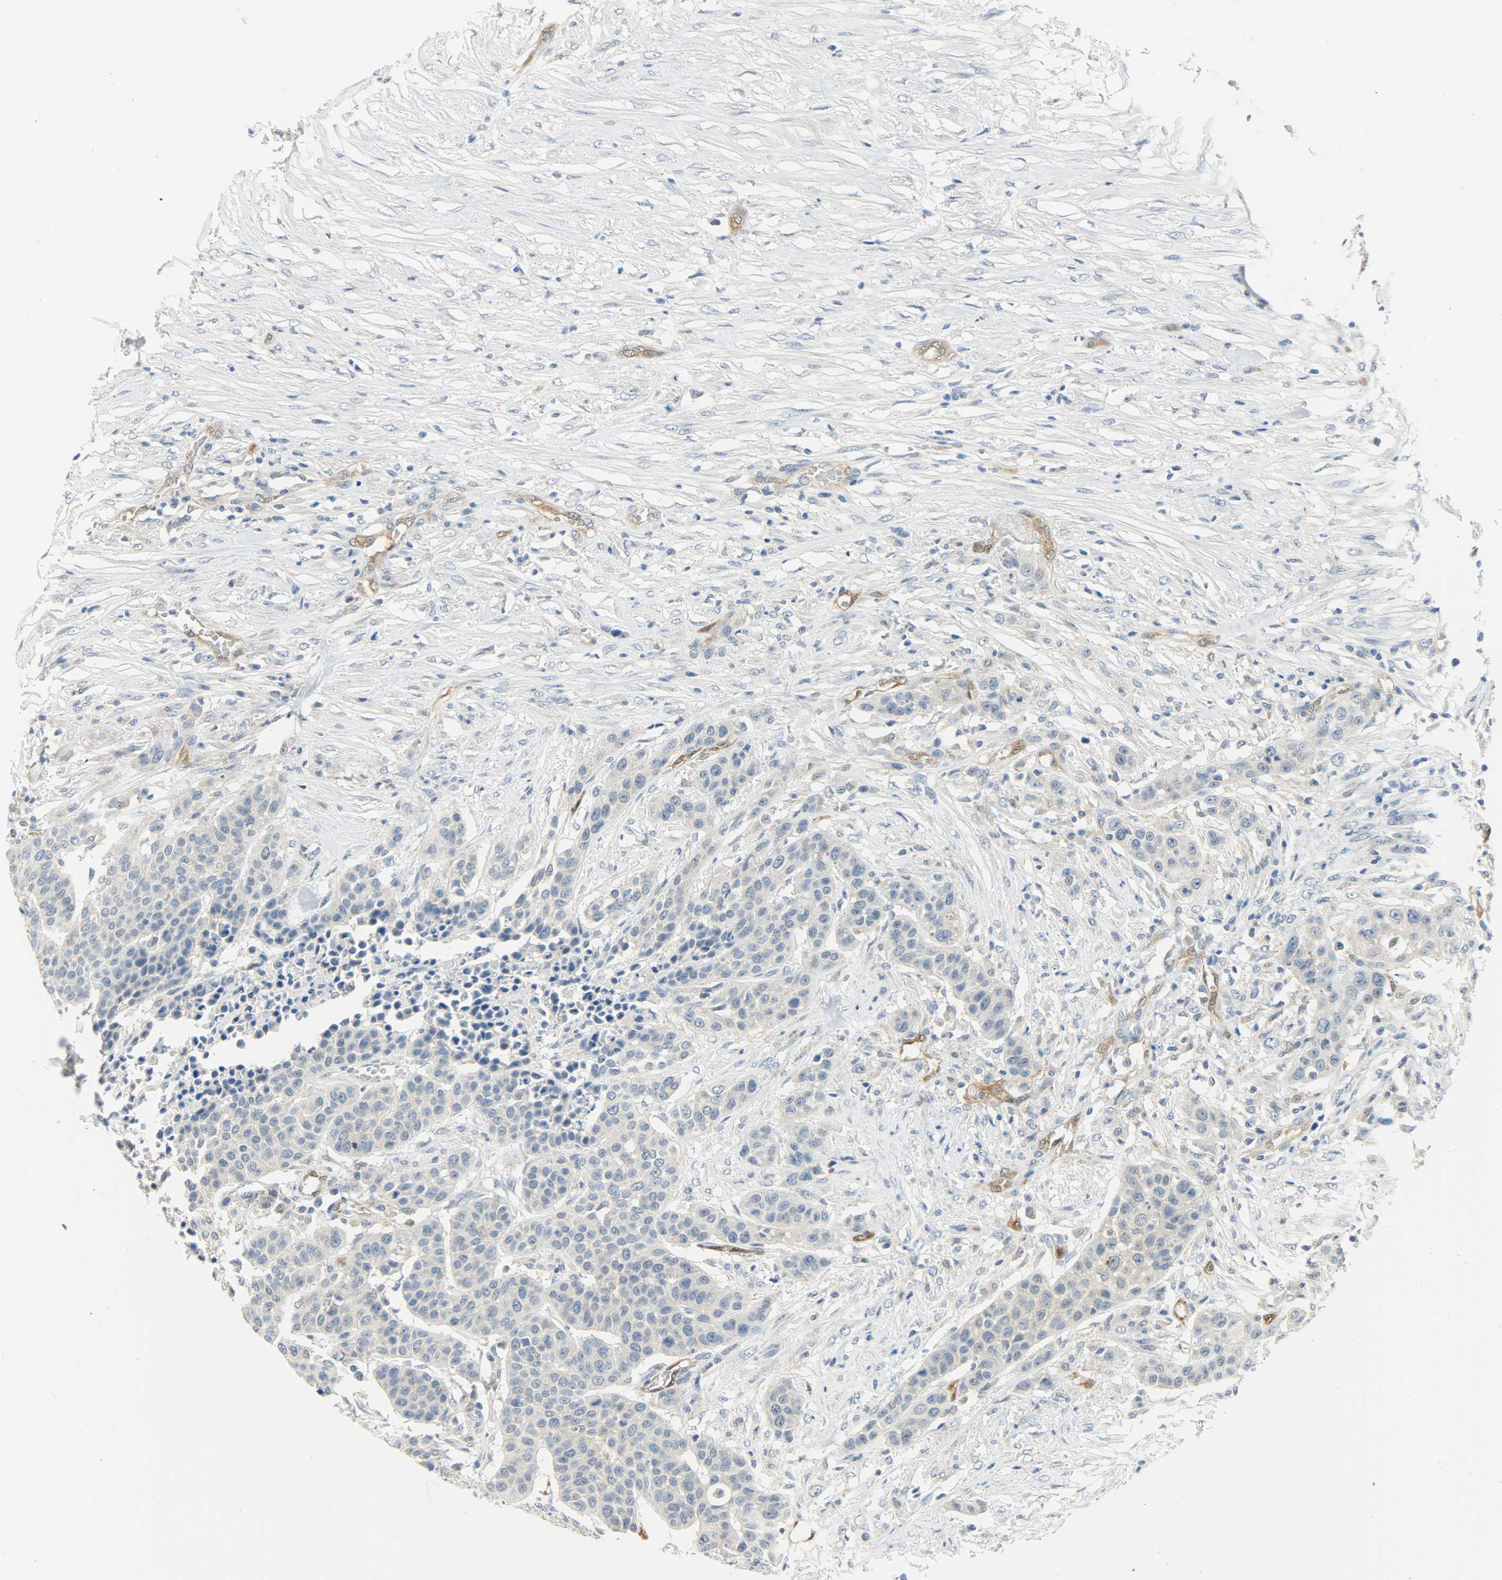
{"staining": {"intensity": "negative", "quantity": "none", "location": "none"}, "tissue": "urothelial cancer", "cell_type": "Tumor cells", "image_type": "cancer", "snomed": [{"axis": "morphology", "description": "Urothelial carcinoma, High grade"}, {"axis": "topography", "description": "Urinary bladder"}], "caption": "Immunohistochemical staining of human urothelial cancer reveals no significant positivity in tumor cells.", "gene": "FKBP1A", "patient": {"sex": "male", "age": 74}}